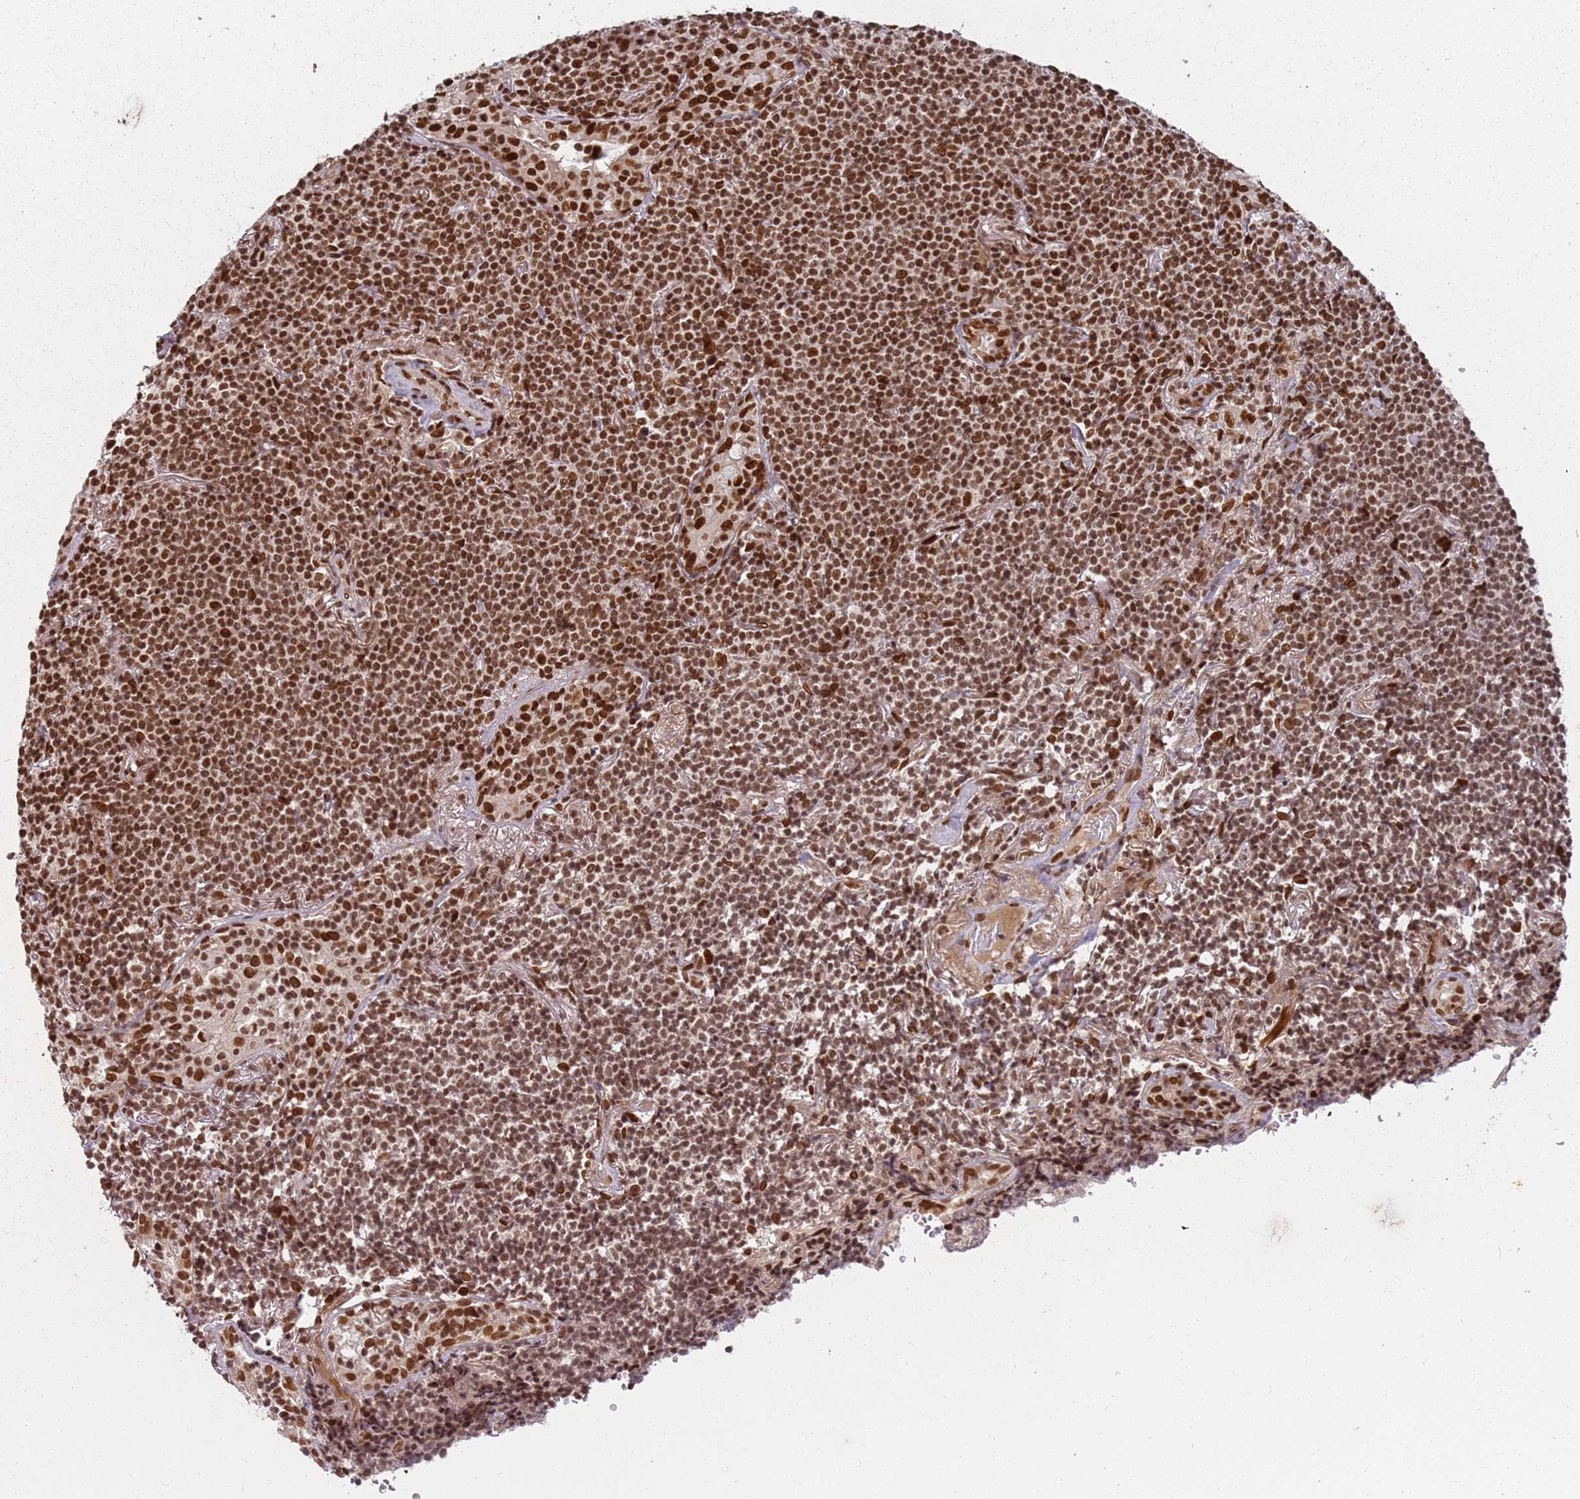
{"staining": {"intensity": "strong", "quantity": ">75%", "location": "nuclear"}, "tissue": "lymphoma", "cell_type": "Tumor cells", "image_type": "cancer", "snomed": [{"axis": "morphology", "description": "Malignant lymphoma, non-Hodgkin's type, Low grade"}, {"axis": "topography", "description": "Lung"}], "caption": "Protein positivity by immunohistochemistry (IHC) exhibits strong nuclear expression in approximately >75% of tumor cells in low-grade malignant lymphoma, non-Hodgkin's type.", "gene": "TENT4A", "patient": {"sex": "female", "age": 71}}